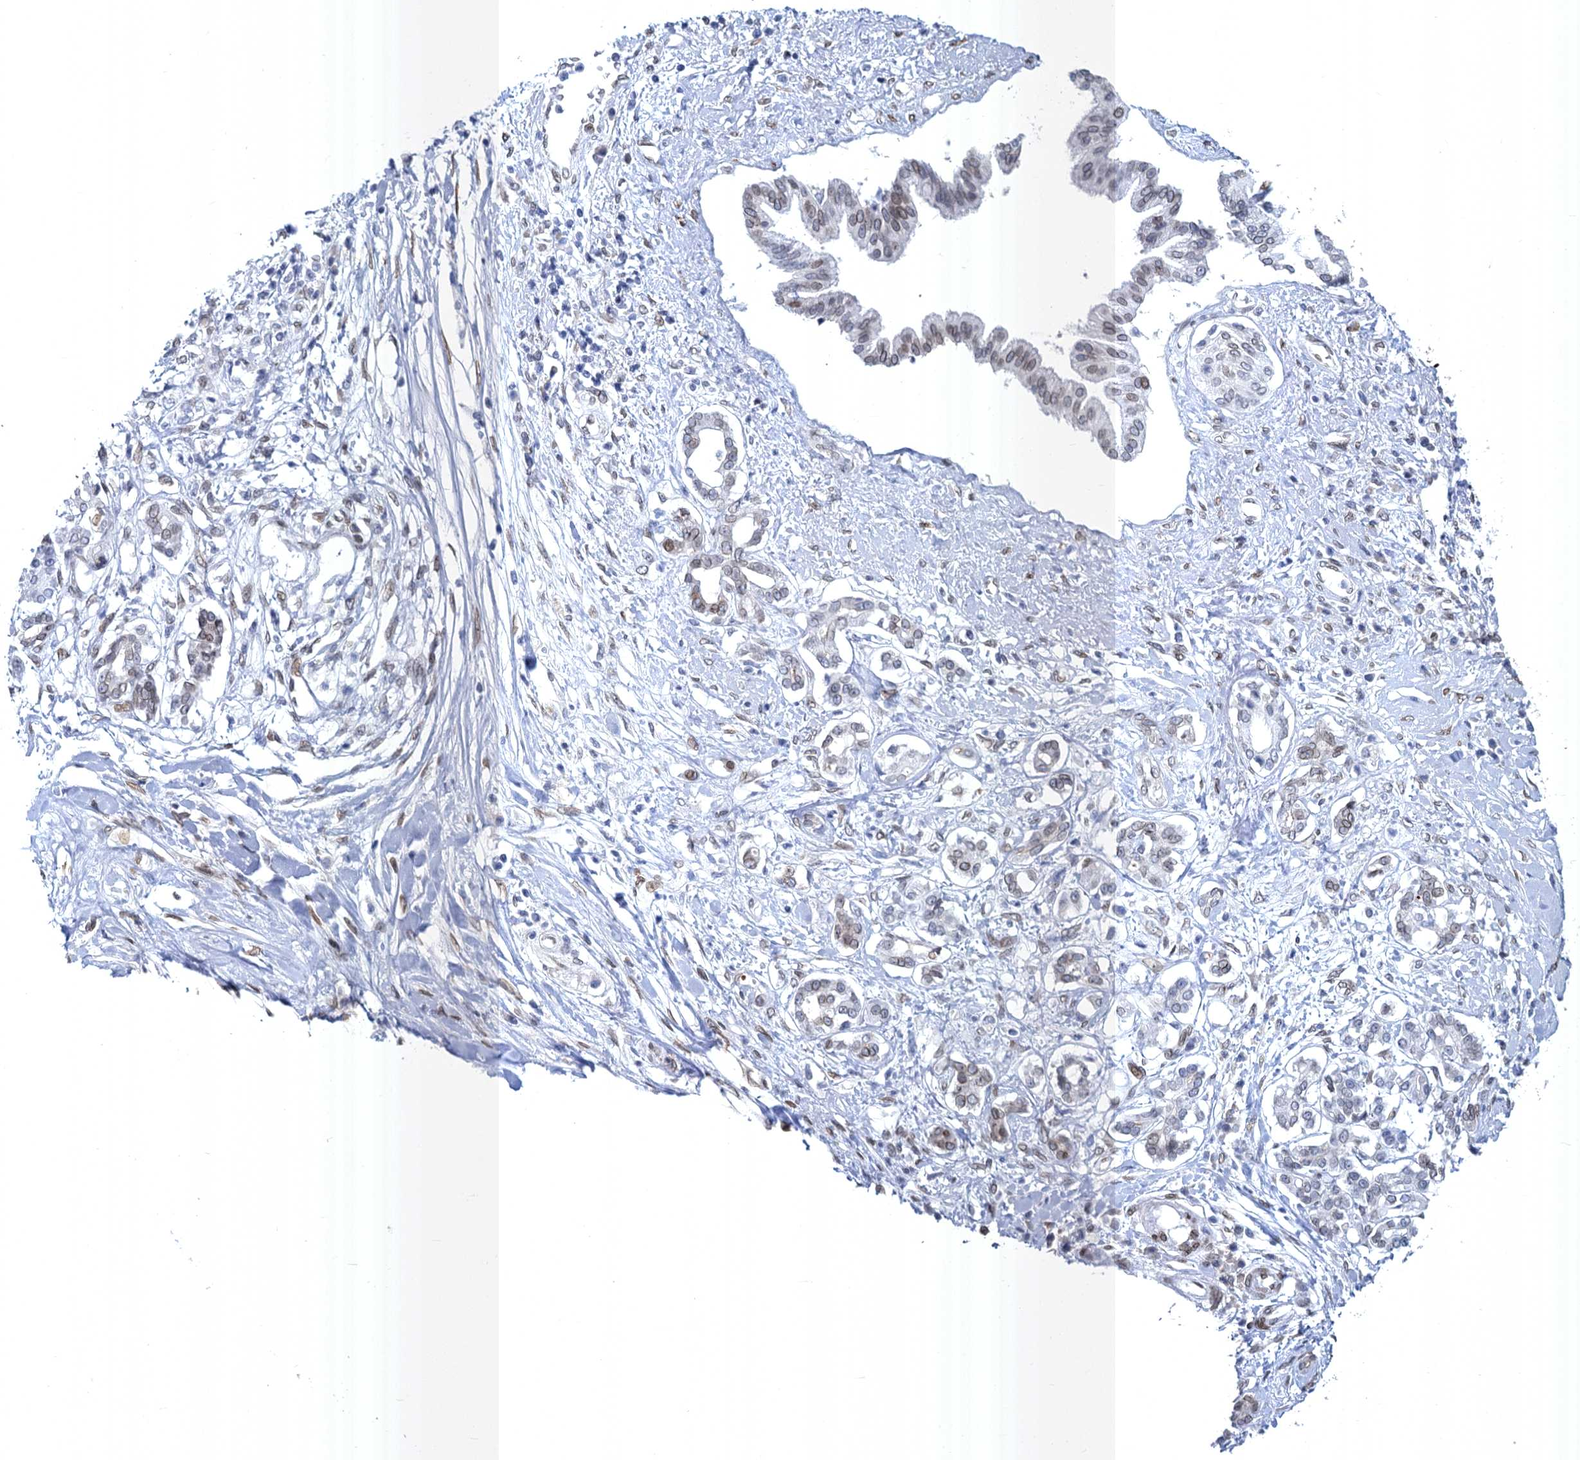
{"staining": {"intensity": "weak", "quantity": "25%-75%", "location": "cytoplasmic/membranous,nuclear"}, "tissue": "pancreatic cancer", "cell_type": "Tumor cells", "image_type": "cancer", "snomed": [{"axis": "morphology", "description": "Inflammation, NOS"}, {"axis": "morphology", "description": "Adenocarcinoma, NOS"}, {"axis": "topography", "description": "Pancreas"}], "caption": "The histopathology image displays staining of pancreatic adenocarcinoma, revealing weak cytoplasmic/membranous and nuclear protein expression (brown color) within tumor cells.", "gene": "PRSS35", "patient": {"sex": "female", "age": 56}}